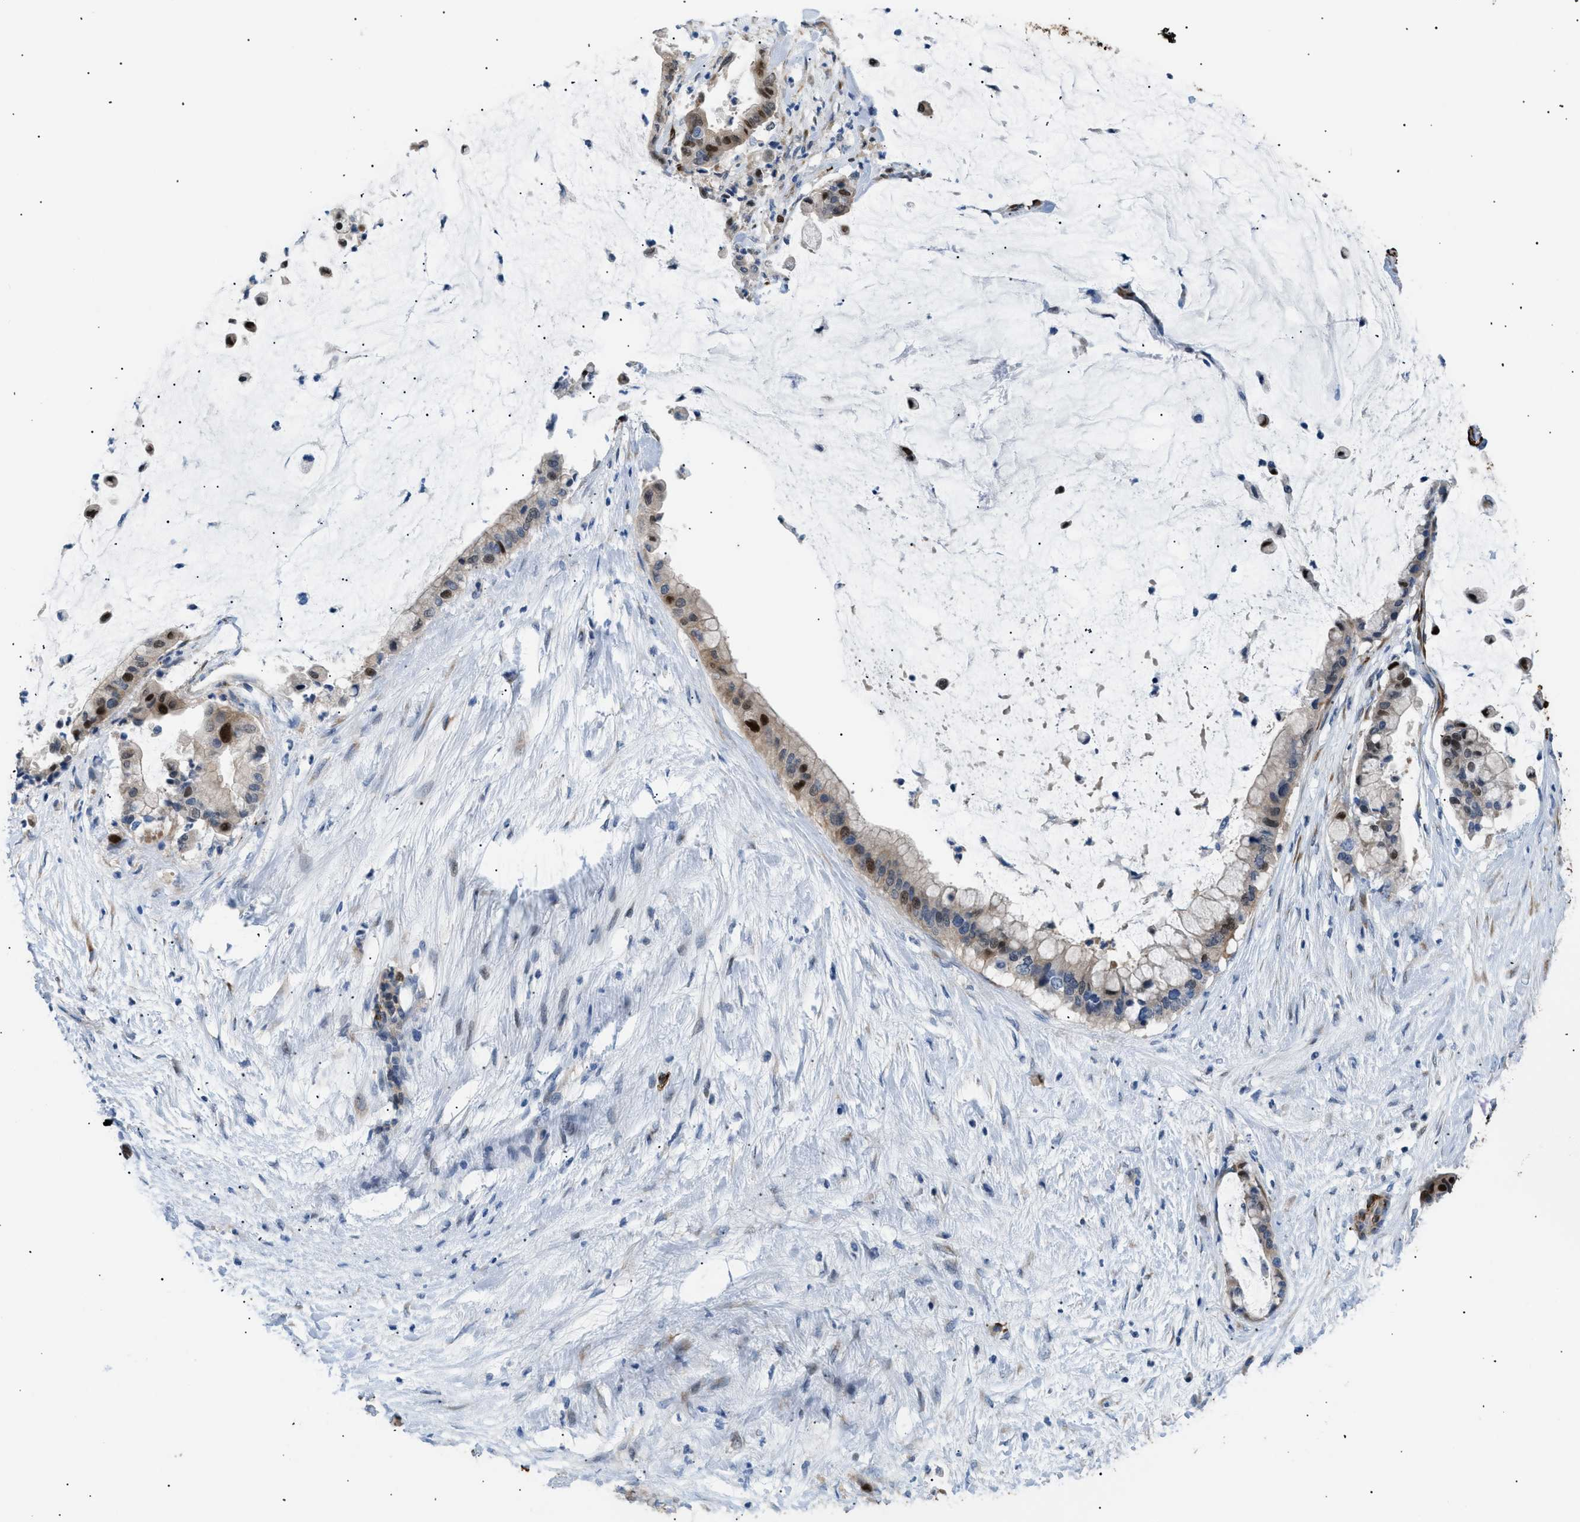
{"staining": {"intensity": "strong", "quantity": "<25%", "location": "nuclear"}, "tissue": "pancreatic cancer", "cell_type": "Tumor cells", "image_type": "cancer", "snomed": [{"axis": "morphology", "description": "Adenocarcinoma, NOS"}, {"axis": "topography", "description": "Pancreas"}], "caption": "Adenocarcinoma (pancreatic) stained with a brown dye demonstrates strong nuclear positive positivity in about <25% of tumor cells.", "gene": "ICA1", "patient": {"sex": "male", "age": 41}}